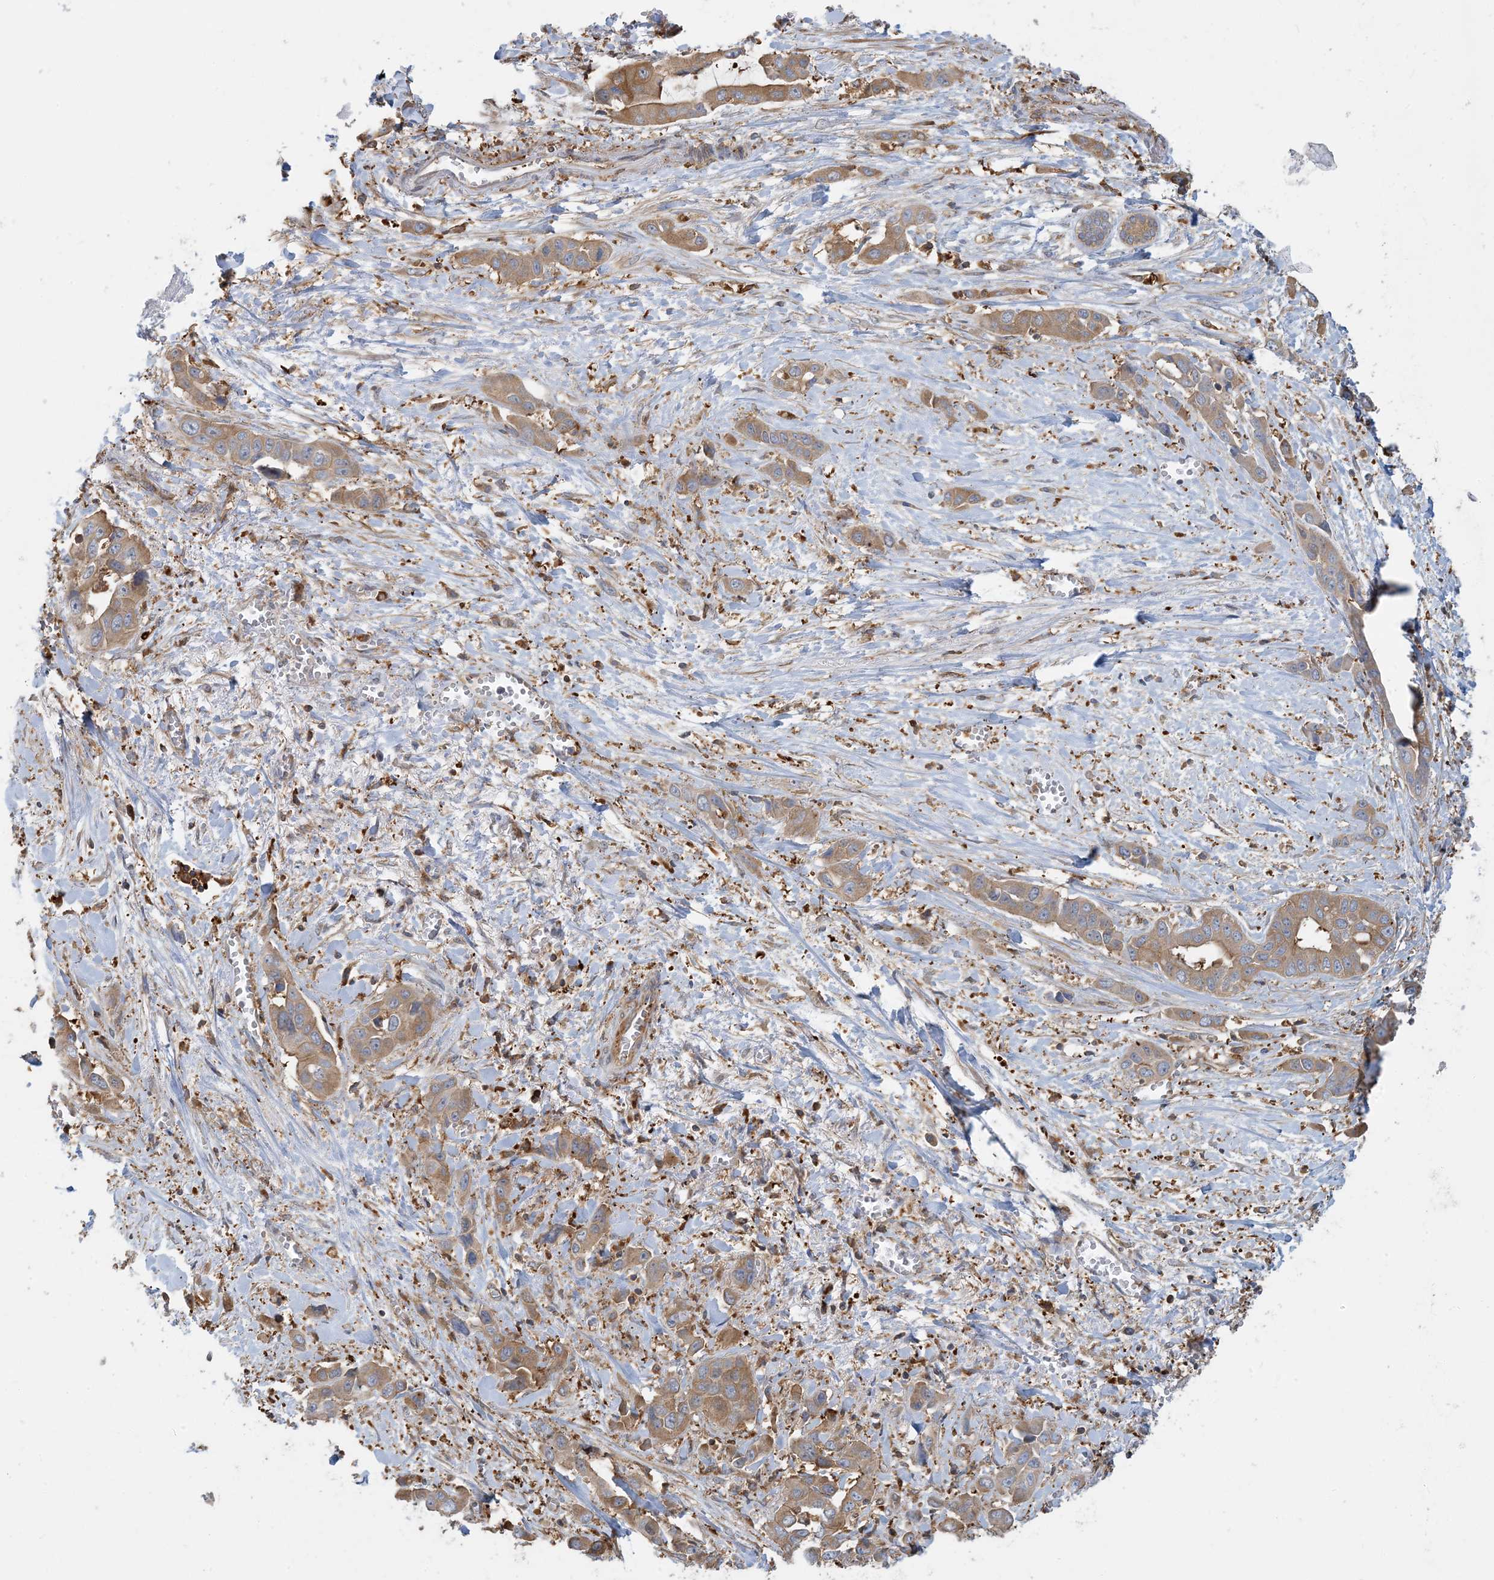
{"staining": {"intensity": "moderate", "quantity": ">75%", "location": "cytoplasmic/membranous"}, "tissue": "liver cancer", "cell_type": "Tumor cells", "image_type": "cancer", "snomed": [{"axis": "morphology", "description": "Cholangiocarcinoma"}, {"axis": "topography", "description": "Liver"}], "caption": "Immunohistochemical staining of liver cancer reveals moderate cytoplasmic/membranous protein positivity in about >75% of tumor cells. (brown staining indicates protein expression, while blue staining denotes nuclei).", "gene": "SFMBT2", "patient": {"sex": "female", "age": 52}}